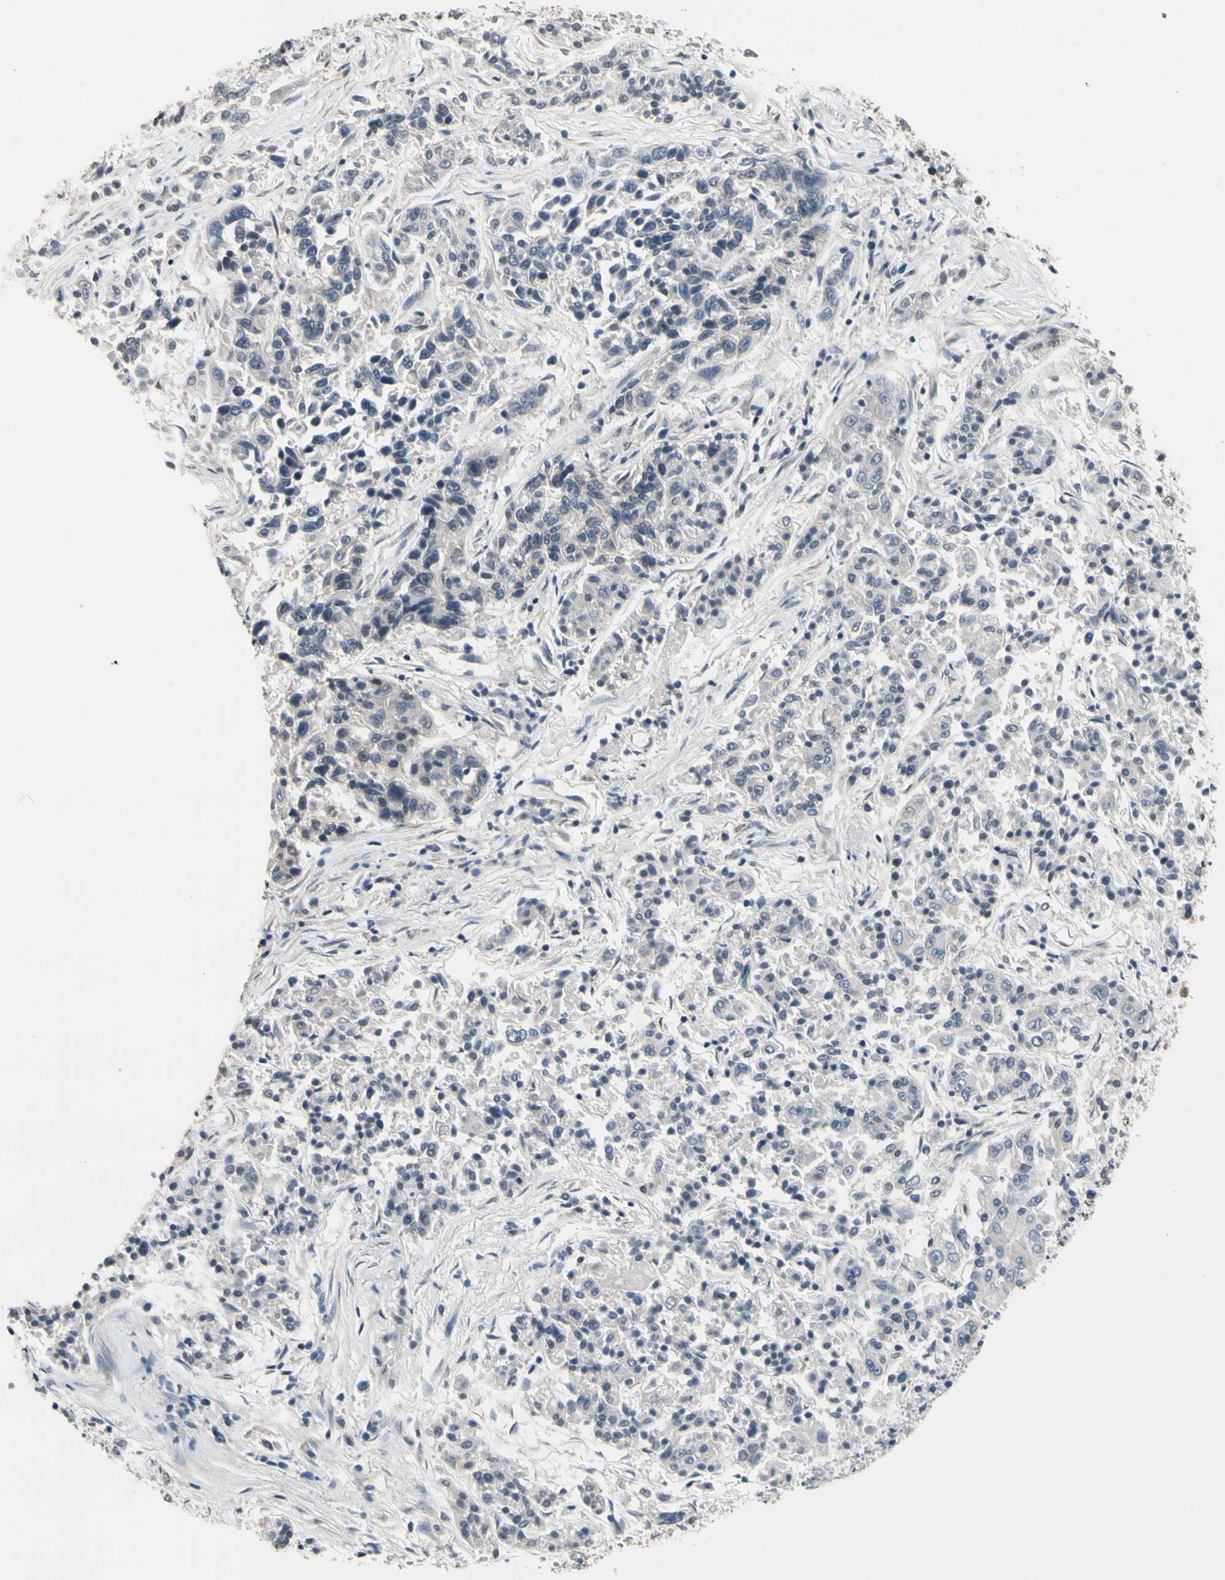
{"staining": {"intensity": "negative", "quantity": "none", "location": "none"}, "tissue": "lung cancer", "cell_type": "Tumor cells", "image_type": "cancer", "snomed": [{"axis": "morphology", "description": "Adenocarcinoma, NOS"}, {"axis": "topography", "description": "Lung"}], "caption": "Immunohistochemical staining of adenocarcinoma (lung) reveals no significant expression in tumor cells. Nuclei are stained in blue.", "gene": "SV2A", "patient": {"sex": "male", "age": 84}}